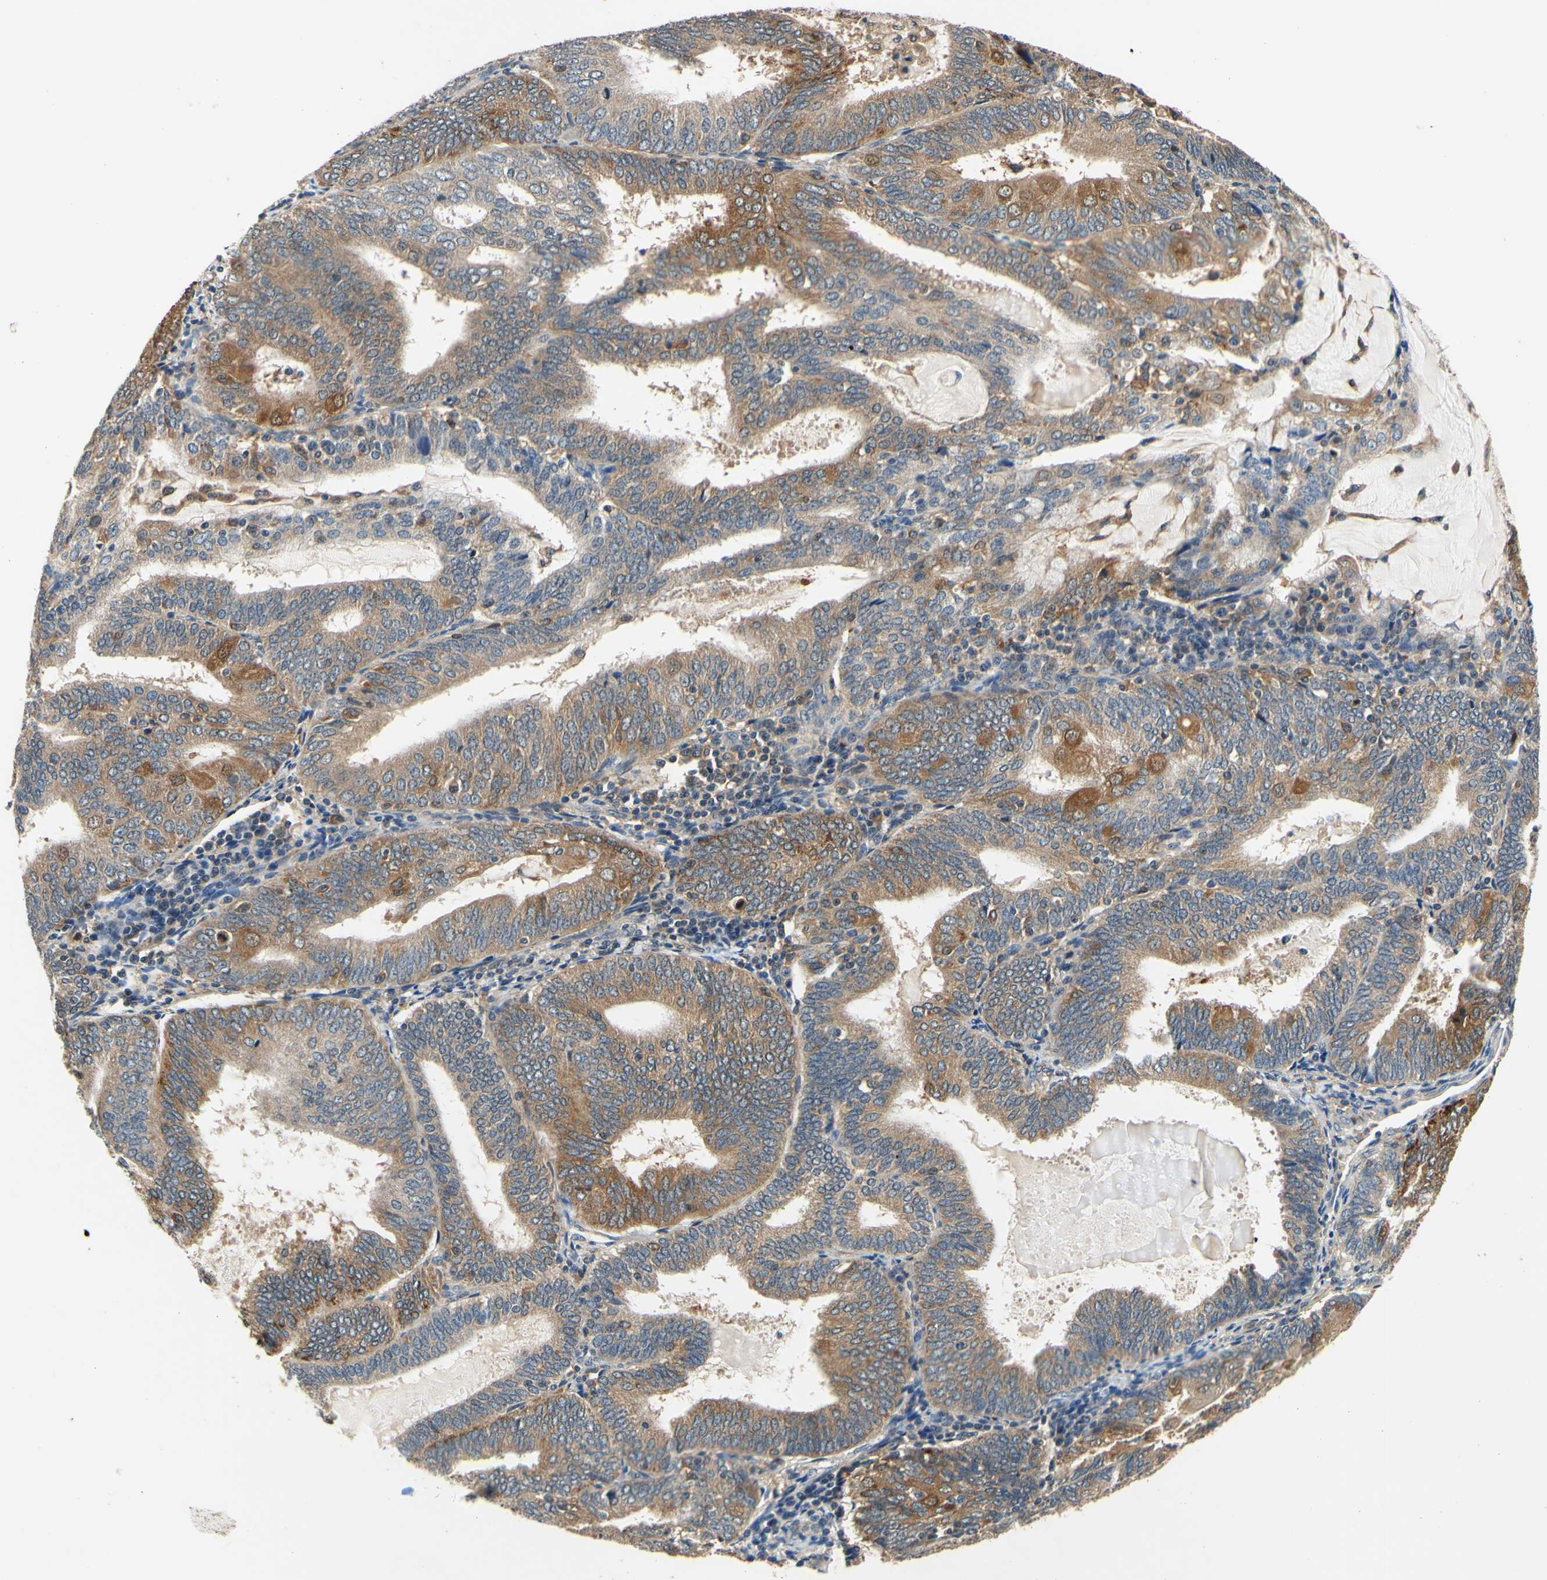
{"staining": {"intensity": "moderate", "quantity": "25%-75%", "location": "cytoplasmic/membranous"}, "tissue": "endometrial cancer", "cell_type": "Tumor cells", "image_type": "cancer", "snomed": [{"axis": "morphology", "description": "Adenocarcinoma, NOS"}, {"axis": "topography", "description": "Endometrium"}], "caption": "The histopathology image exhibits a brown stain indicating the presence of a protein in the cytoplasmic/membranous of tumor cells in adenocarcinoma (endometrial). The protein is shown in brown color, while the nuclei are stained blue.", "gene": "PLA2G4A", "patient": {"sex": "female", "age": 81}}